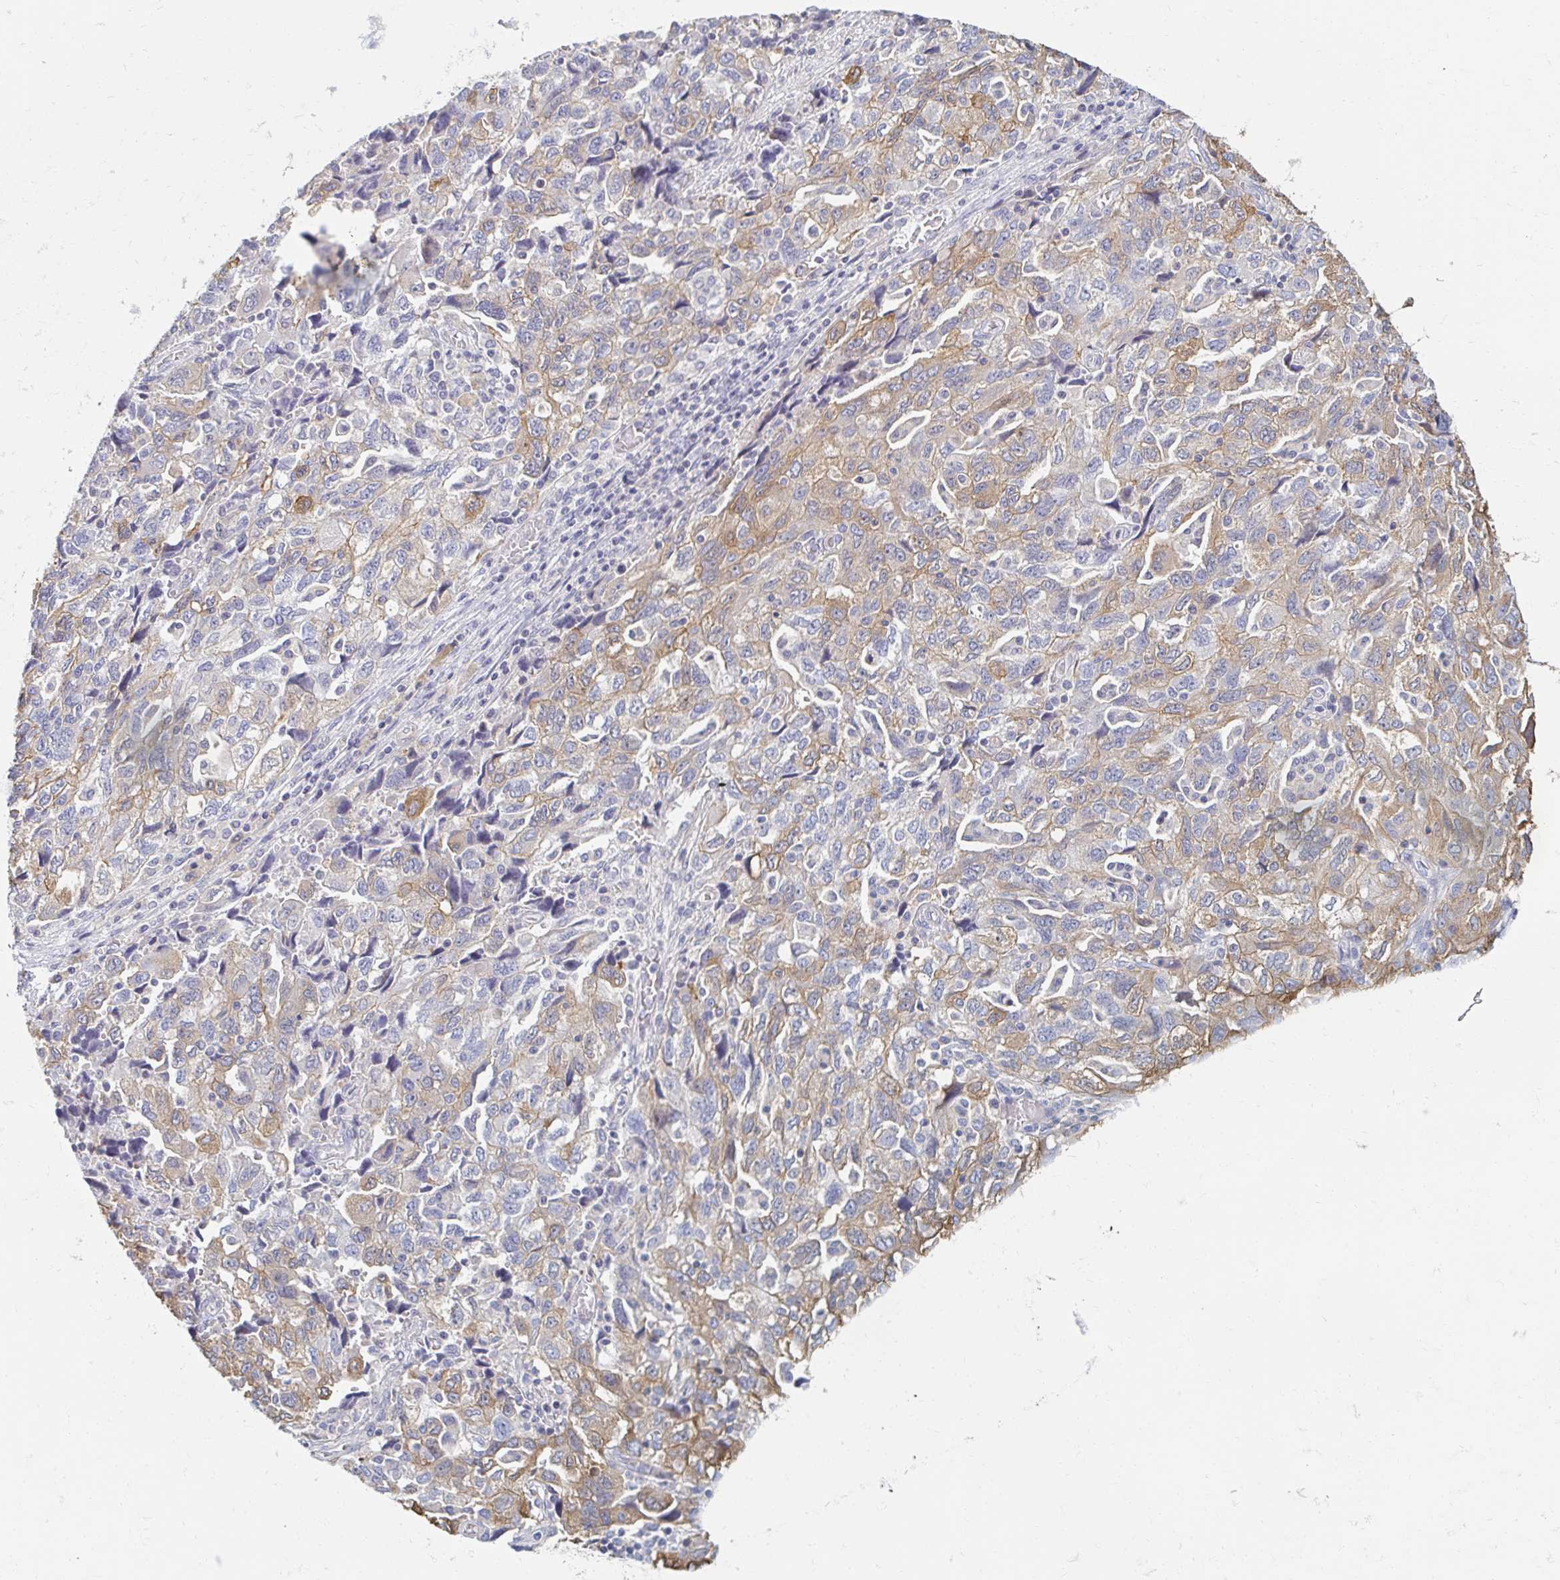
{"staining": {"intensity": "moderate", "quantity": "25%-75%", "location": "cytoplasmic/membranous"}, "tissue": "ovarian cancer", "cell_type": "Tumor cells", "image_type": "cancer", "snomed": [{"axis": "morphology", "description": "Carcinoma, NOS"}, {"axis": "morphology", "description": "Cystadenocarcinoma, serous, NOS"}, {"axis": "topography", "description": "Ovary"}], "caption": "Moderate cytoplasmic/membranous protein positivity is identified in about 25%-75% of tumor cells in serous cystadenocarcinoma (ovarian).", "gene": "MYLK2", "patient": {"sex": "female", "age": 69}}